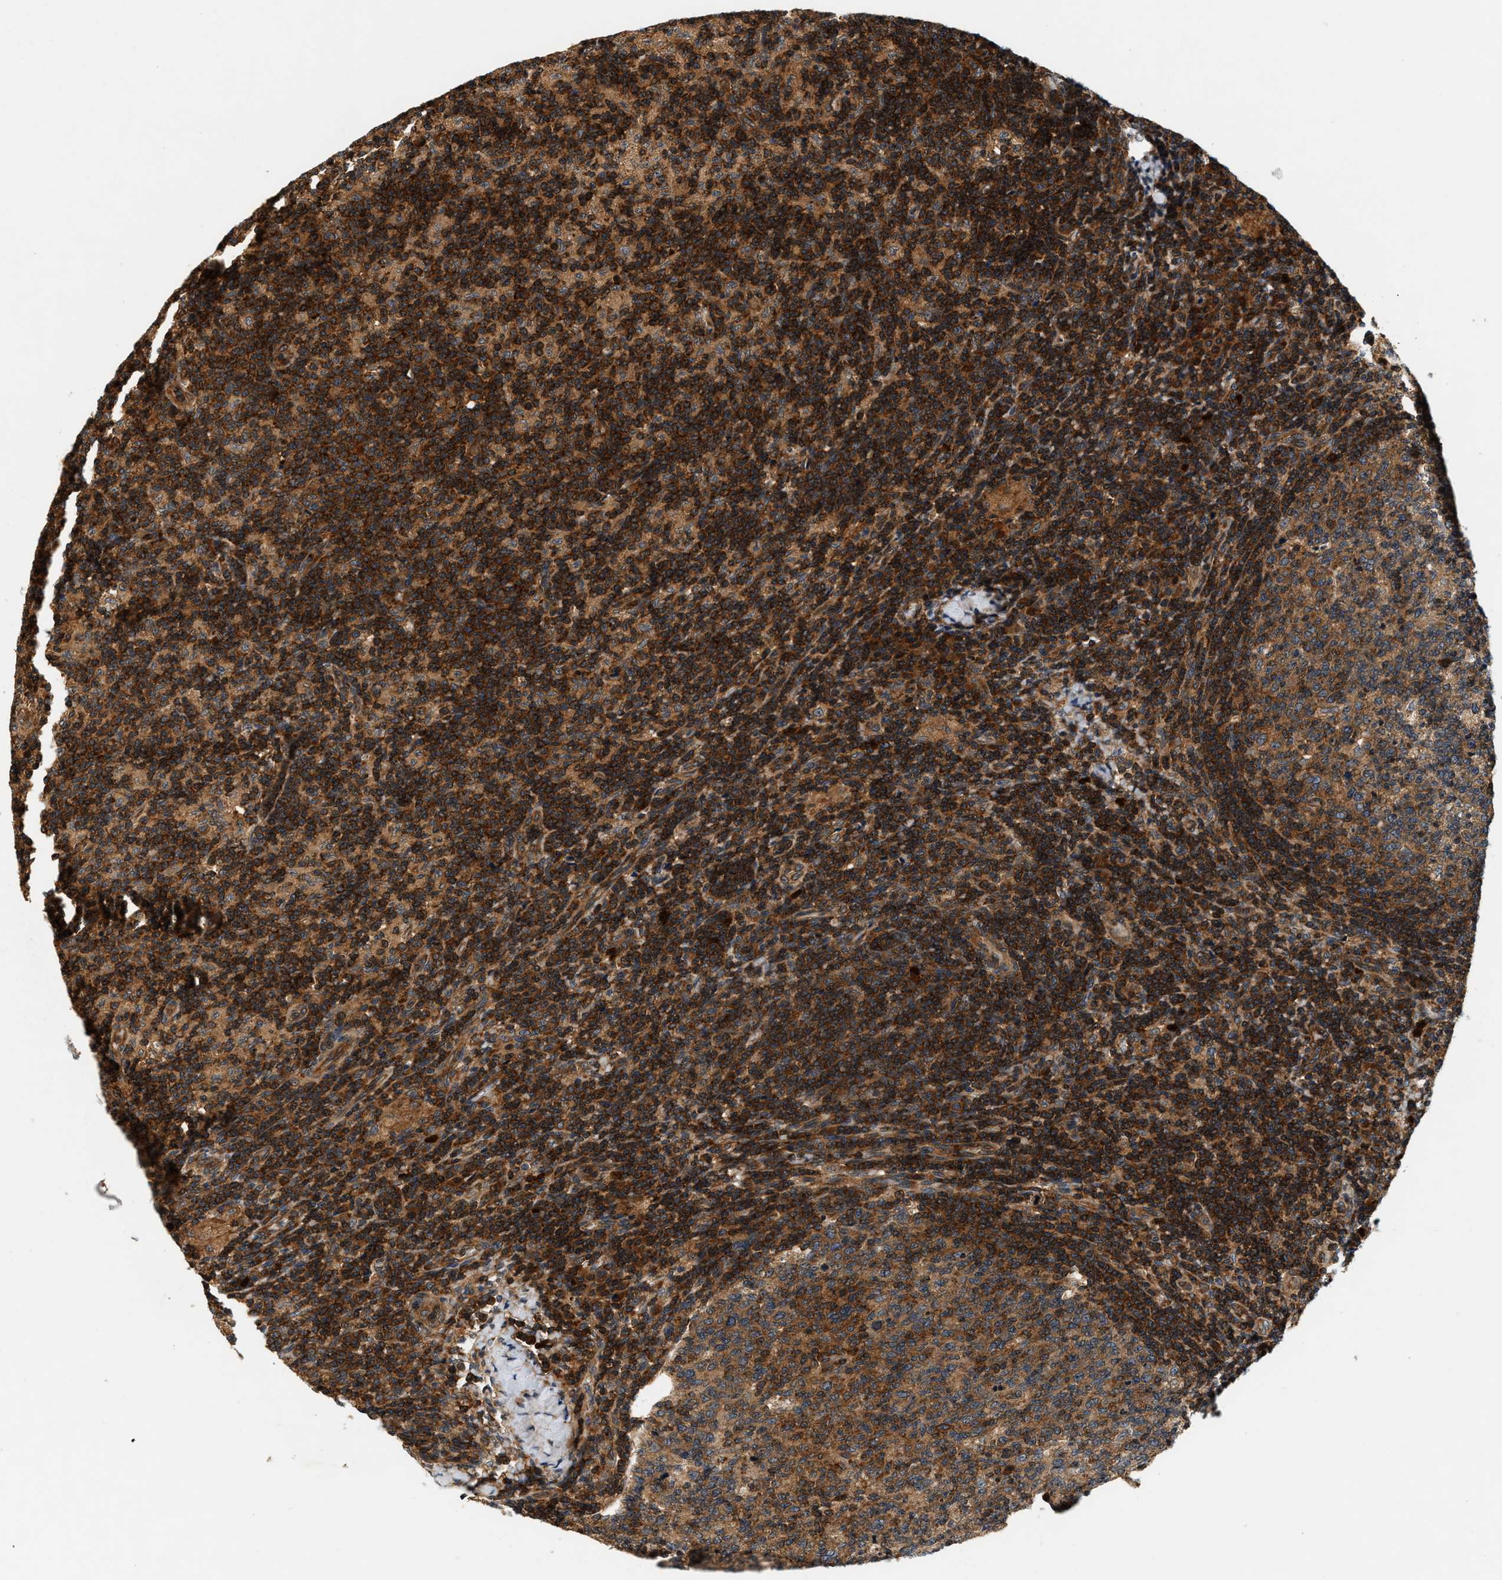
{"staining": {"intensity": "moderate", "quantity": ">75%", "location": "cytoplasmic/membranous"}, "tissue": "lymph node", "cell_type": "Germinal center cells", "image_type": "normal", "snomed": [{"axis": "morphology", "description": "Normal tissue, NOS"}, {"axis": "morphology", "description": "Inflammation, NOS"}, {"axis": "topography", "description": "Lymph node"}], "caption": "Immunohistochemical staining of benign human lymph node displays moderate cytoplasmic/membranous protein staining in about >75% of germinal center cells. (DAB IHC, brown staining for protein, blue staining for nuclei).", "gene": "SAMD9", "patient": {"sex": "male", "age": 55}}